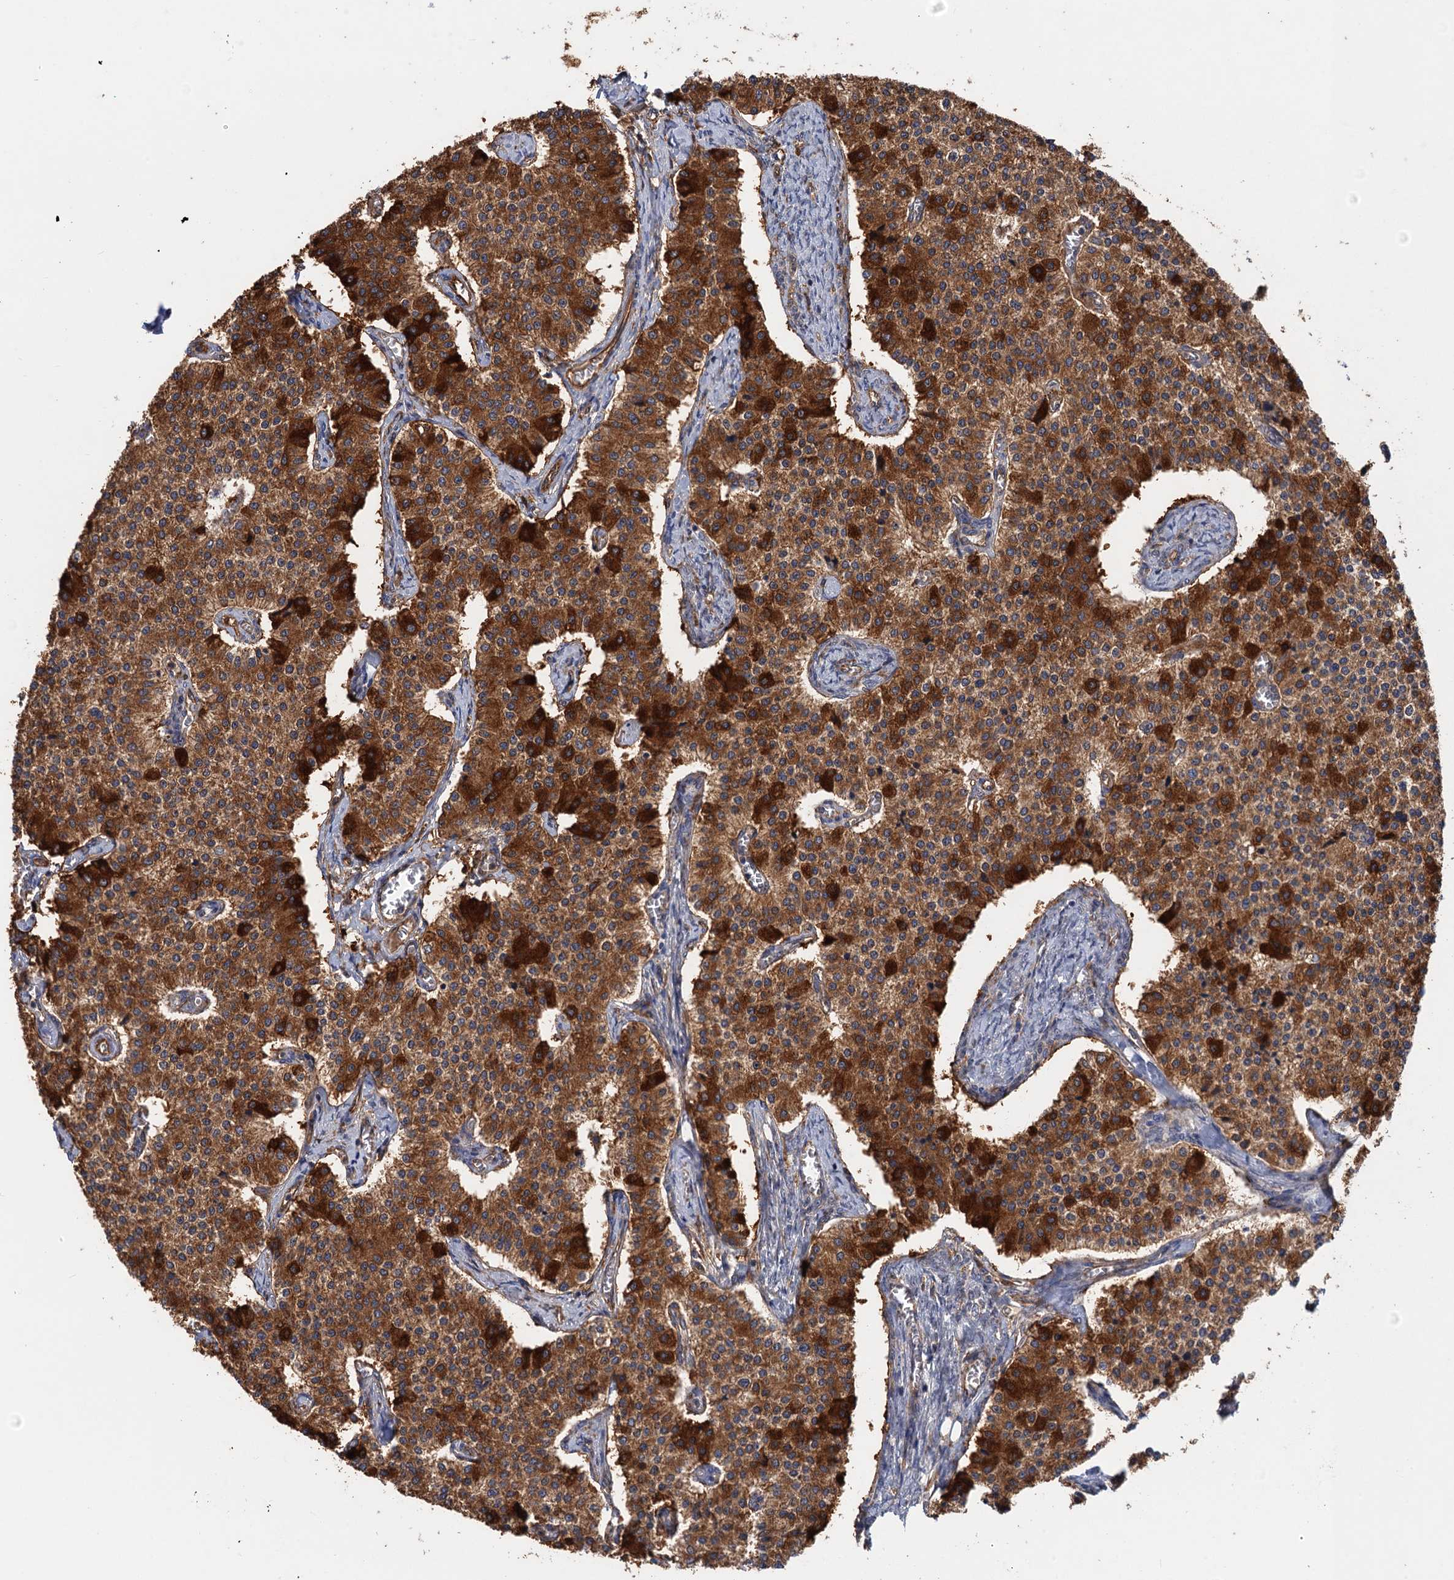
{"staining": {"intensity": "strong", "quantity": ">75%", "location": "cytoplasmic/membranous"}, "tissue": "carcinoid", "cell_type": "Tumor cells", "image_type": "cancer", "snomed": [{"axis": "morphology", "description": "Carcinoid, malignant, NOS"}, {"axis": "topography", "description": "Colon"}], "caption": "Carcinoid (malignant) stained with a protein marker displays strong staining in tumor cells.", "gene": "NEK8", "patient": {"sex": "female", "age": 52}}